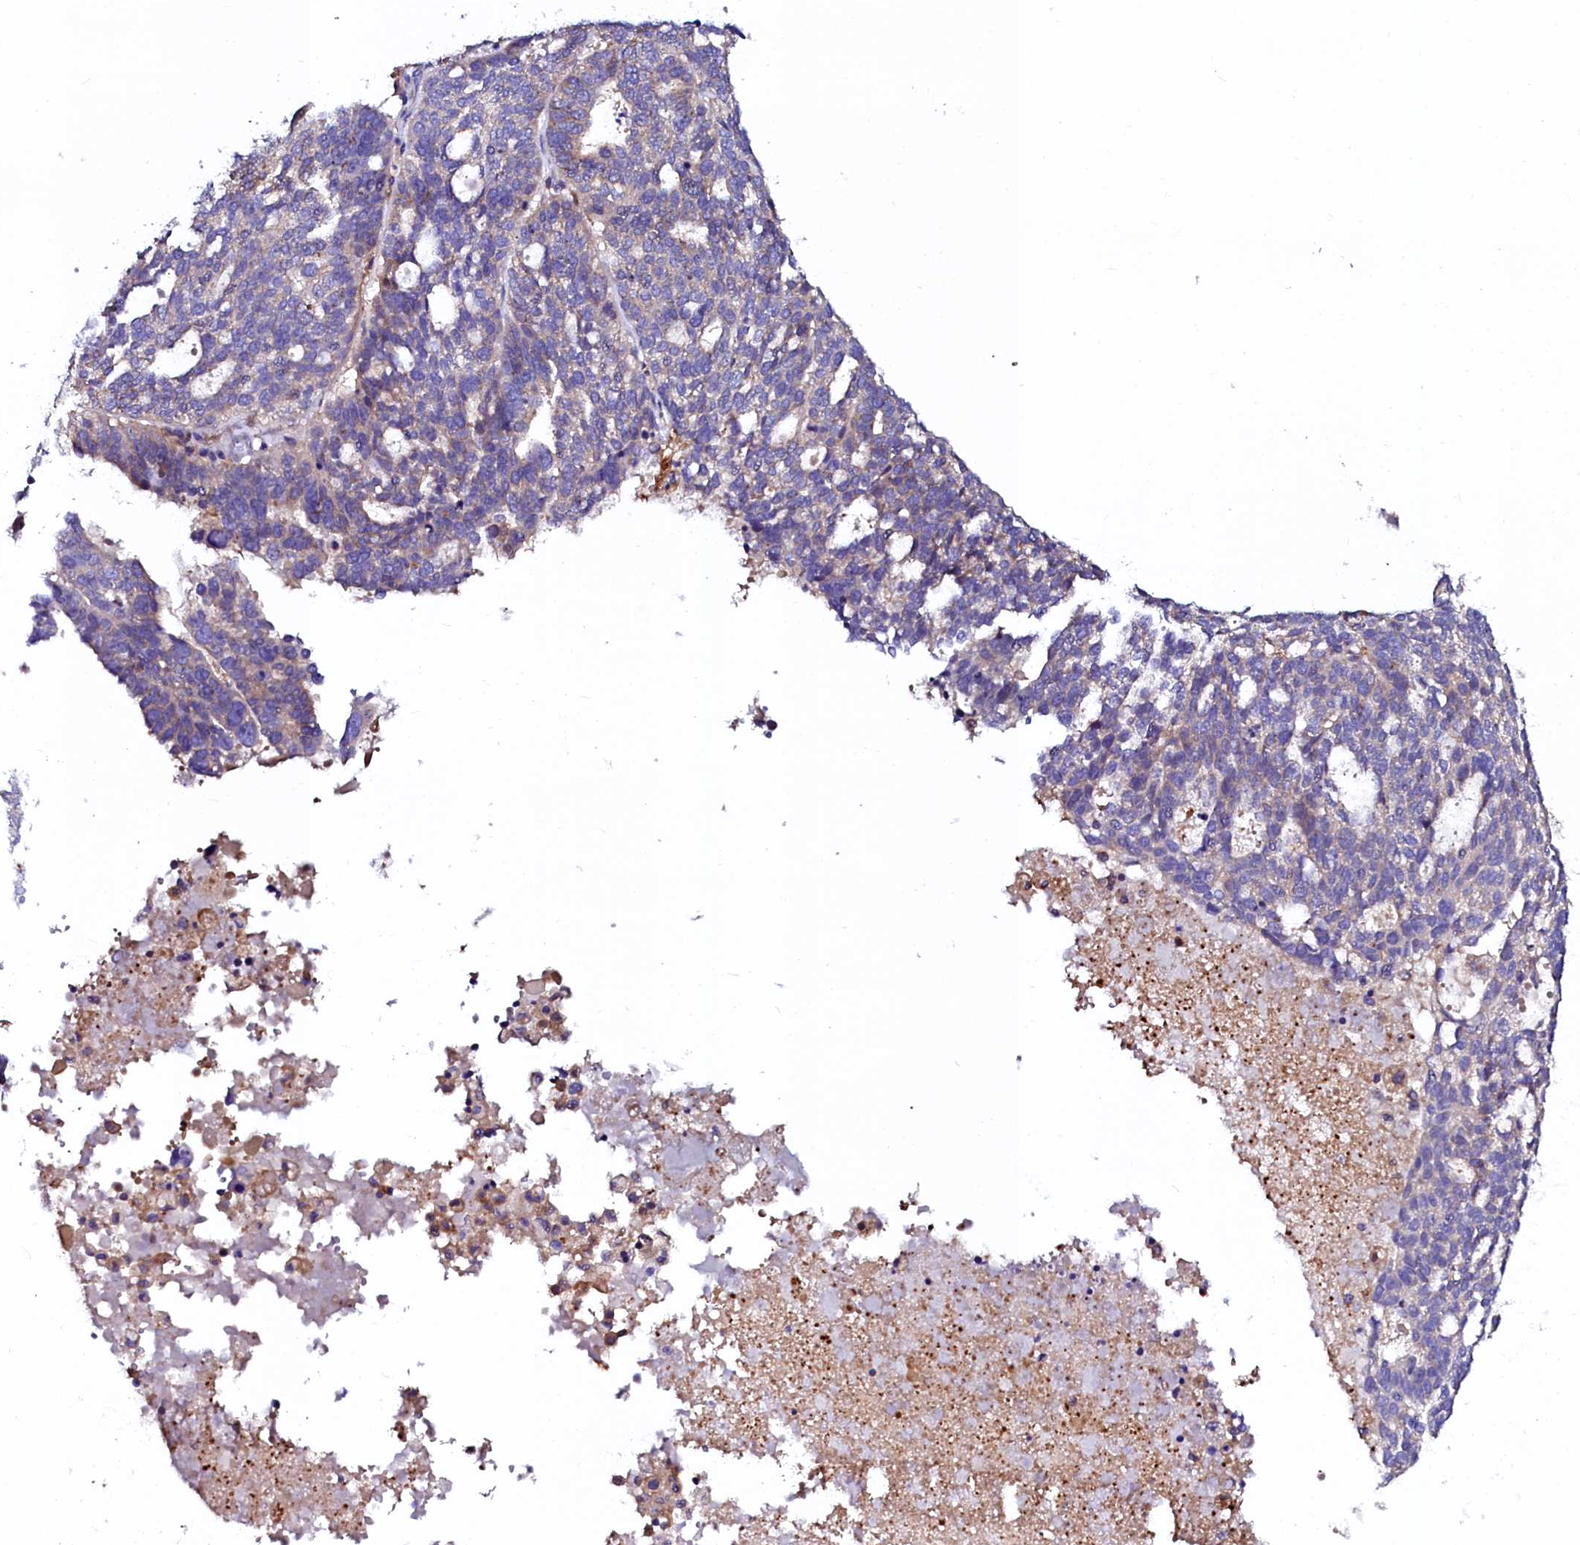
{"staining": {"intensity": "moderate", "quantity": "<25%", "location": "cytoplasmic/membranous"}, "tissue": "ovarian cancer", "cell_type": "Tumor cells", "image_type": "cancer", "snomed": [{"axis": "morphology", "description": "Cystadenocarcinoma, serous, NOS"}, {"axis": "topography", "description": "Ovary"}], "caption": "Ovarian cancer stained with IHC demonstrates moderate cytoplasmic/membranous staining in approximately <25% of tumor cells.", "gene": "OTOL1", "patient": {"sex": "female", "age": 59}}